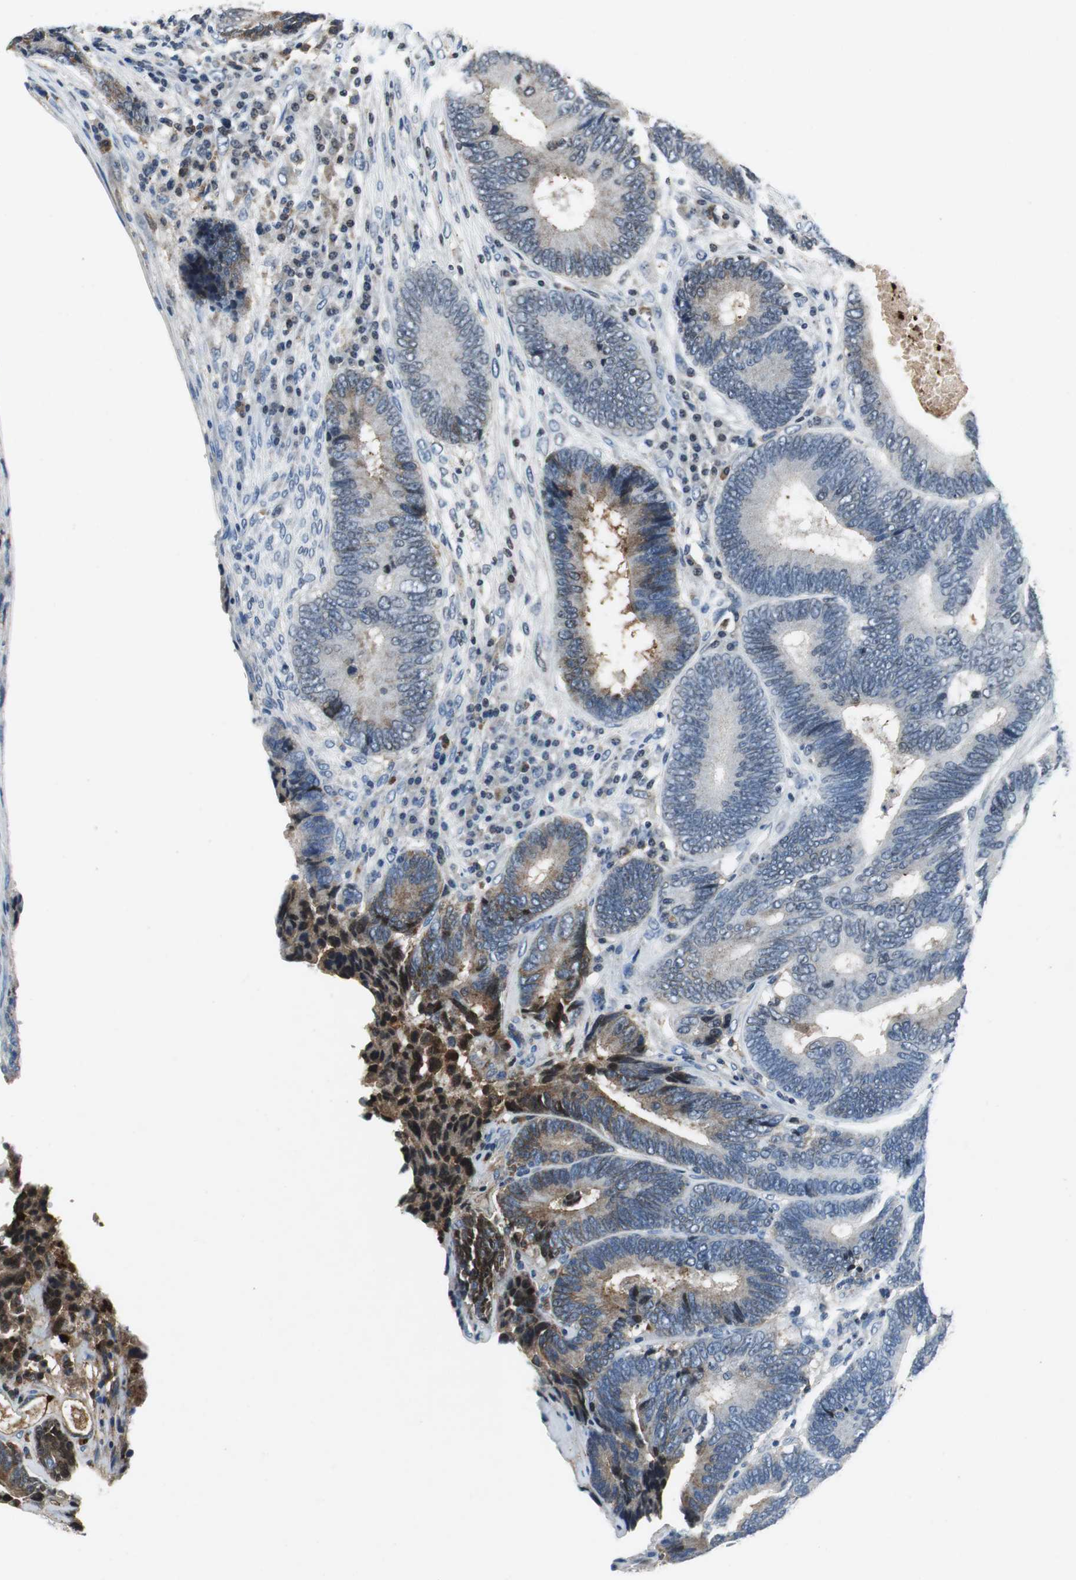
{"staining": {"intensity": "weak", "quantity": "<25%", "location": "cytoplasmic/membranous"}, "tissue": "colorectal cancer", "cell_type": "Tumor cells", "image_type": "cancer", "snomed": [{"axis": "morphology", "description": "Adenocarcinoma, NOS"}, {"axis": "topography", "description": "Colon"}], "caption": "A photomicrograph of human colorectal adenocarcinoma is negative for staining in tumor cells.", "gene": "ORM1", "patient": {"sex": "female", "age": 78}}